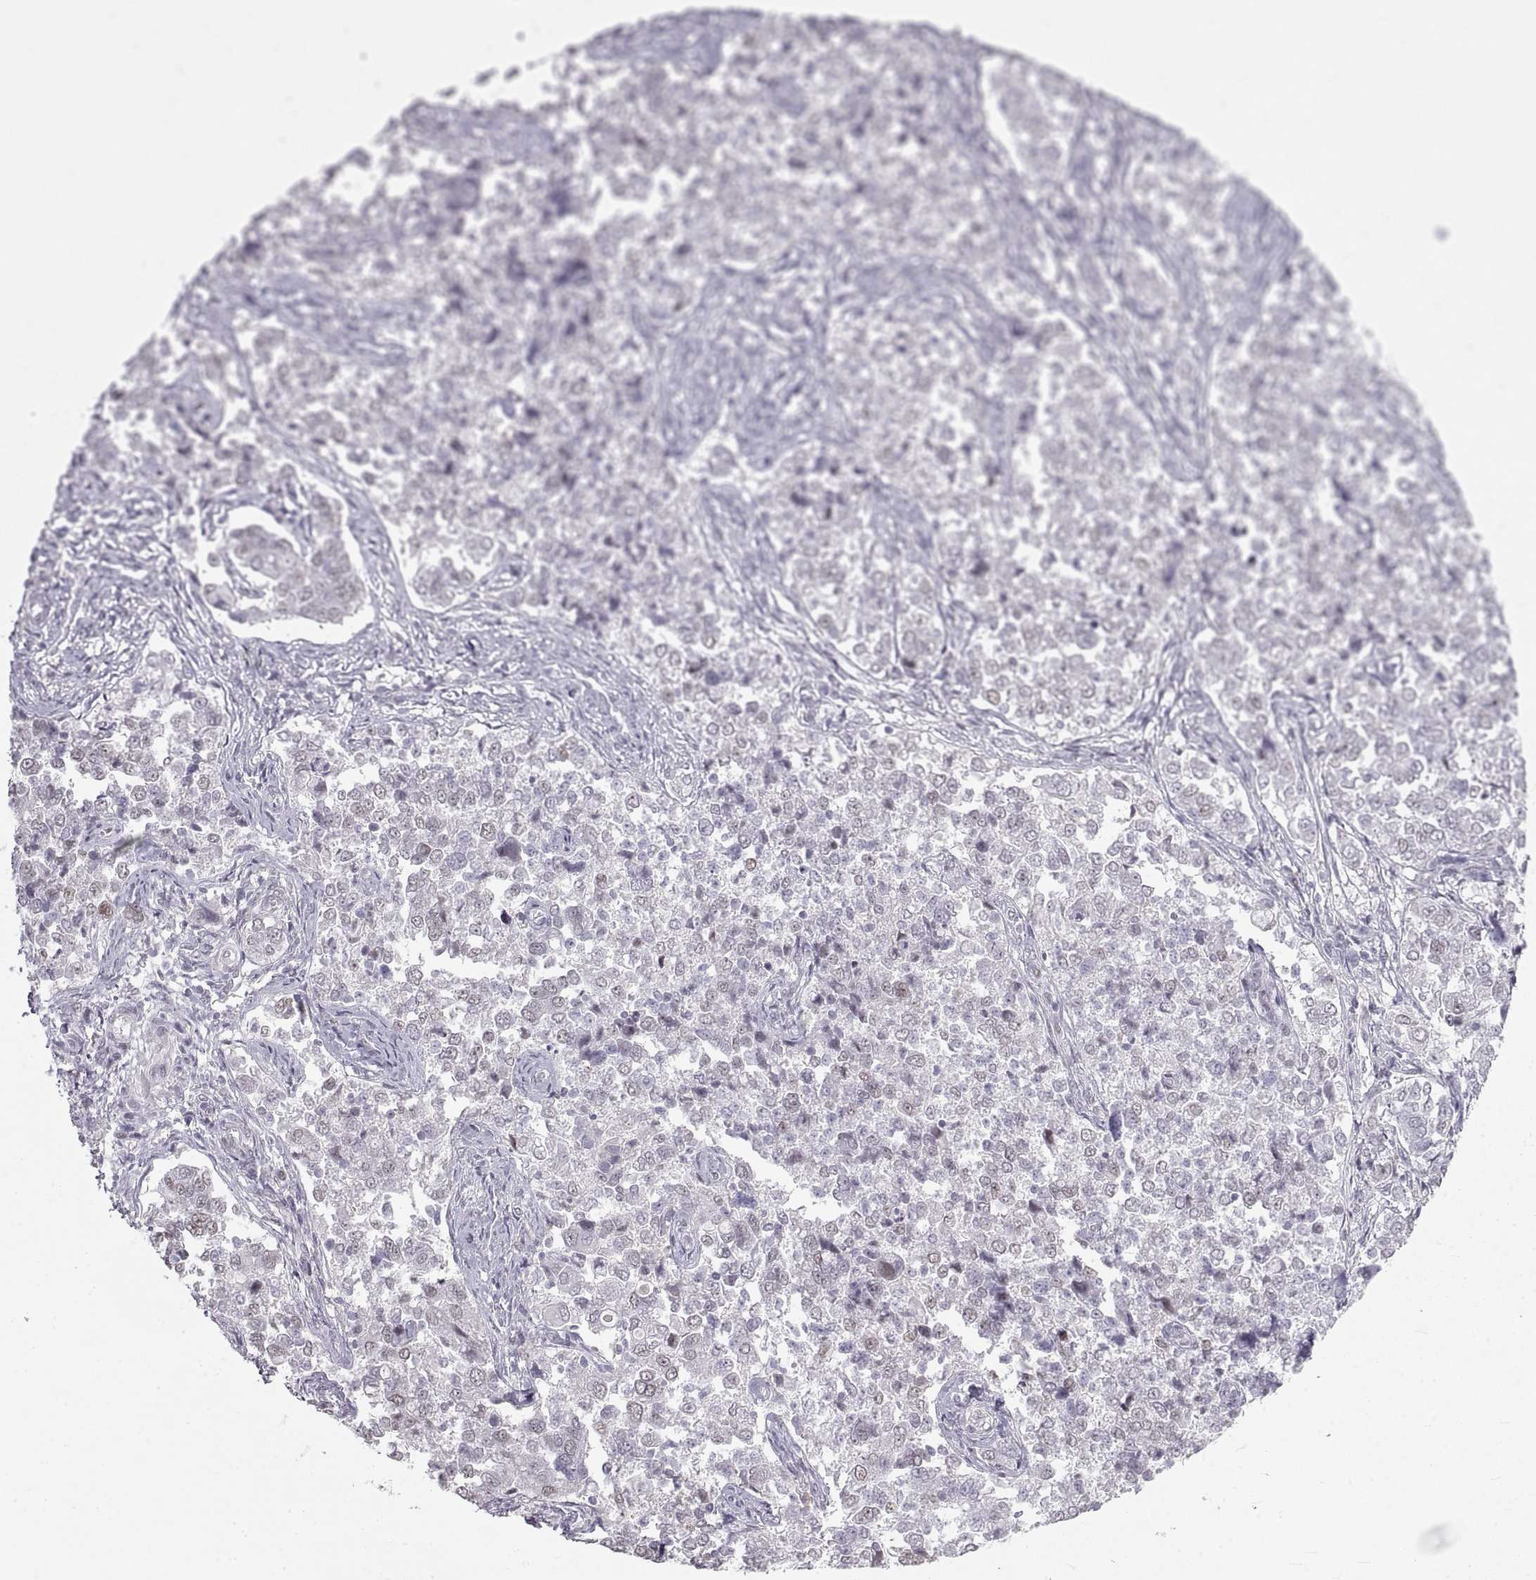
{"staining": {"intensity": "weak", "quantity": "25%-75%", "location": "nuclear"}, "tissue": "endometrial cancer", "cell_type": "Tumor cells", "image_type": "cancer", "snomed": [{"axis": "morphology", "description": "Adenocarcinoma, NOS"}, {"axis": "topography", "description": "Endometrium"}], "caption": "Endometrial cancer (adenocarcinoma) stained with DAB immunohistochemistry (IHC) reveals low levels of weak nuclear staining in about 25%-75% of tumor cells. (DAB IHC, brown staining for protein, blue staining for nuclei).", "gene": "NANOS3", "patient": {"sex": "female", "age": 43}}